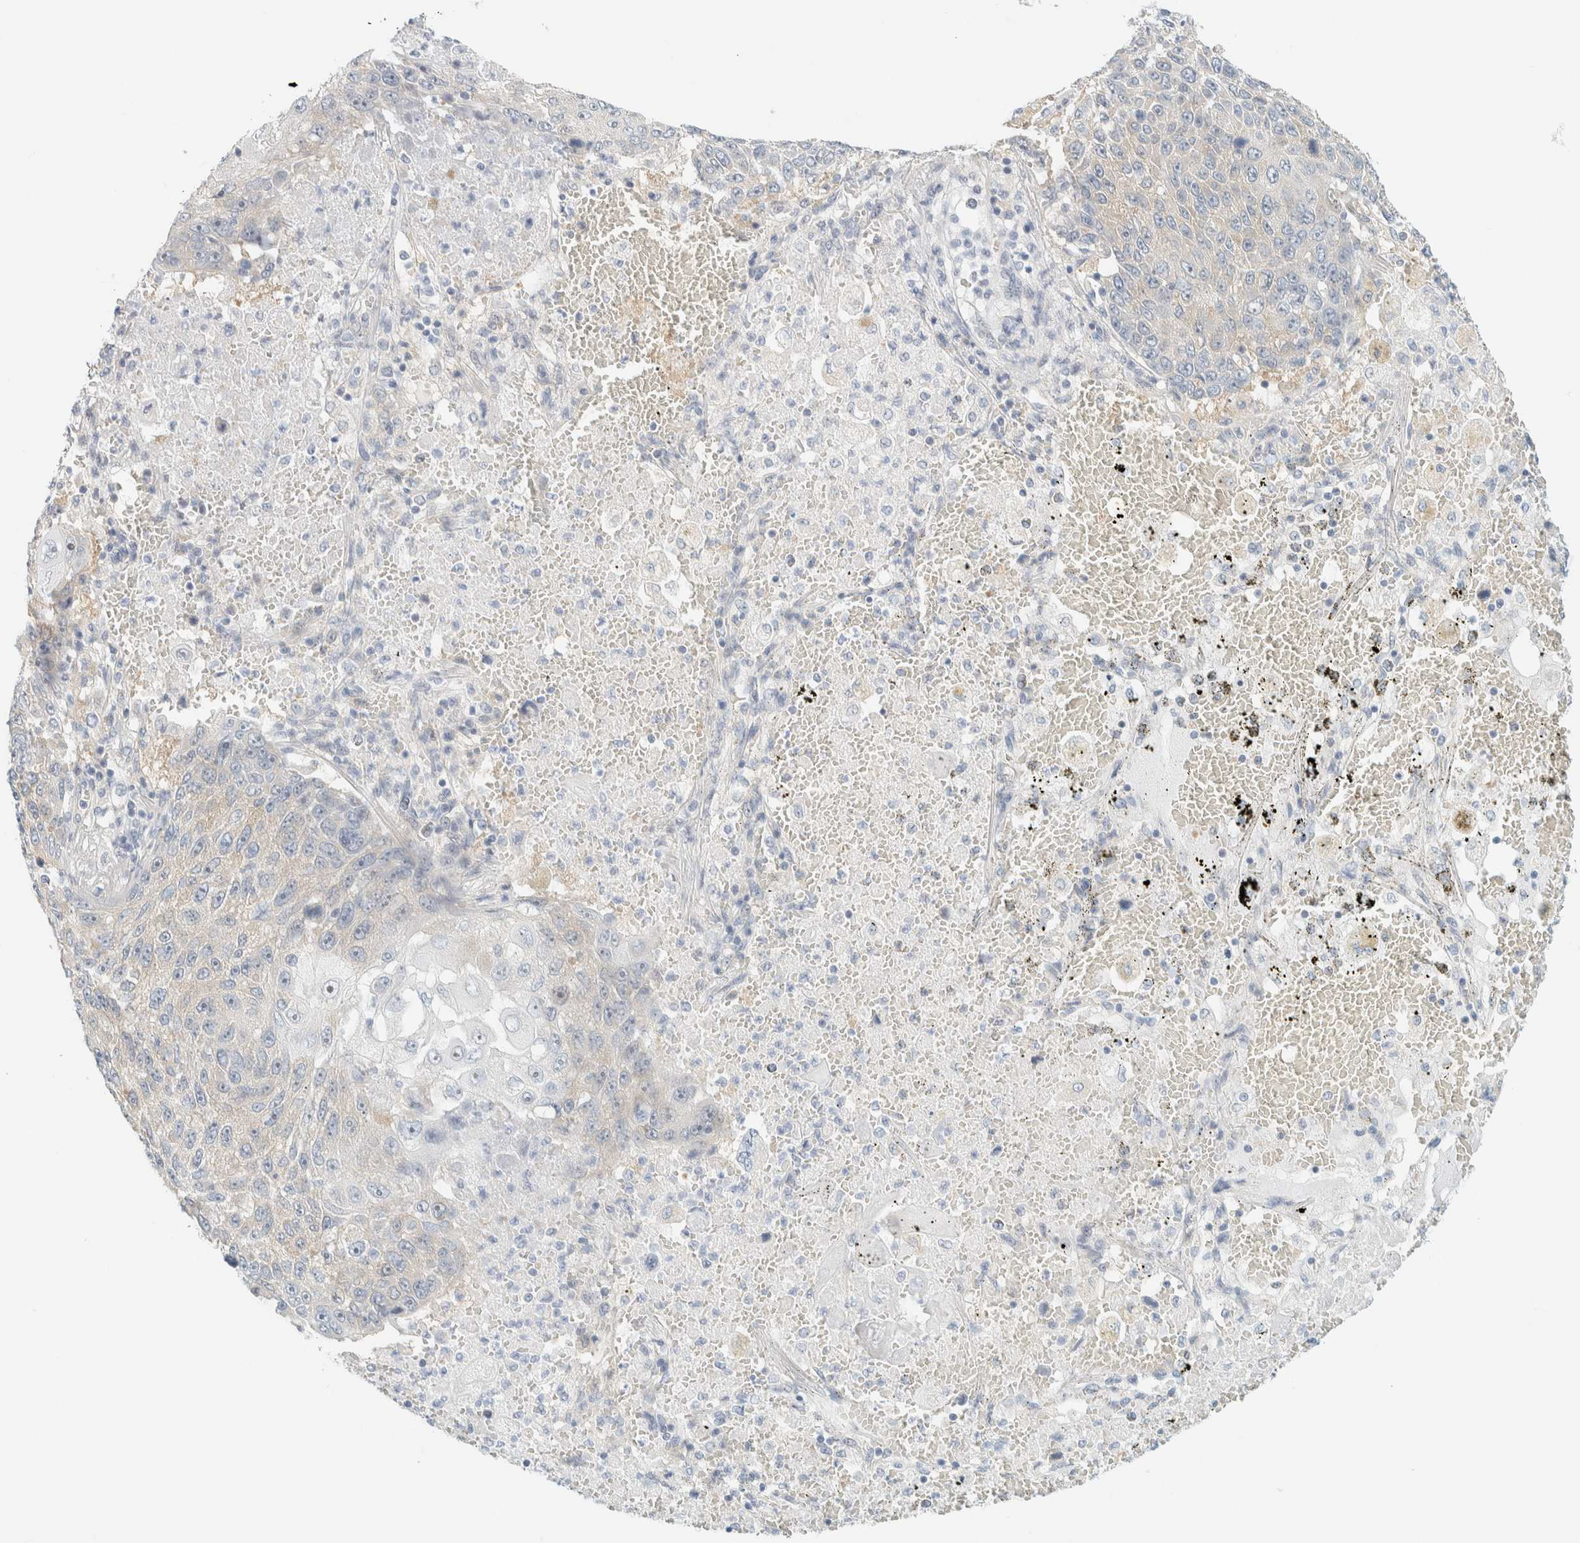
{"staining": {"intensity": "negative", "quantity": "none", "location": "none"}, "tissue": "lung cancer", "cell_type": "Tumor cells", "image_type": "cancer", "snomed": [{"axis": "morphology", "description": "Squamous cell carcinoma, NOS"}, {"axis": "topography", "description": "Lung"}], "caption": "A histopathology image of lung cancer stained for a protein displays no brown staining in tumor cells.", "gene": "PTGES3L-AARSD1", "patient": {"sex": "male", "age": 61}}